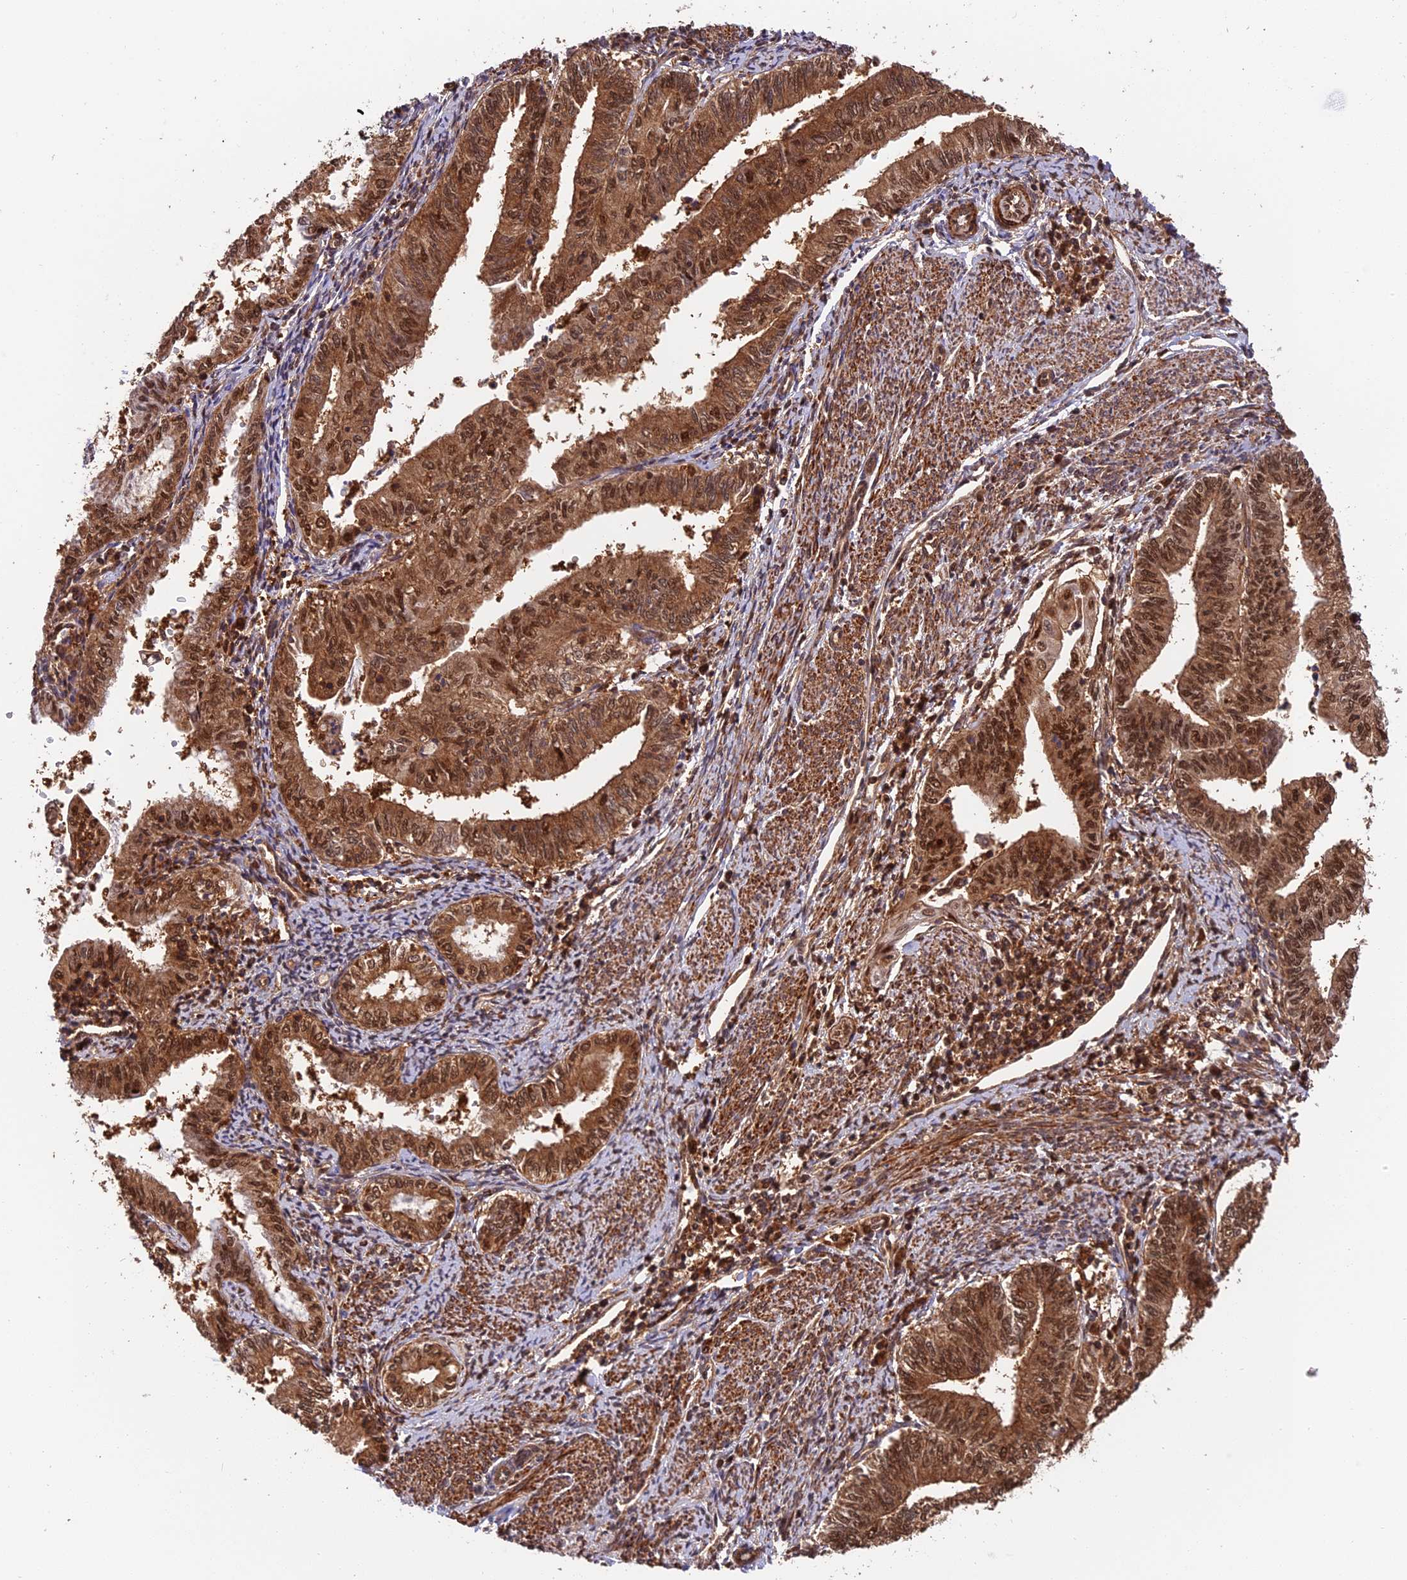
{"staining": {"intensity": "strong", "quantity": ">75%", "location": "cytoplasmic/membranous,nuclear"}, "tissue": "endometrial cancer", "cell_type": "Tumor cells", "image_type": "cancer", "snomed": [{"axis": "morphology", "description": "Adenocarcinoma, NOS"}, {"axis": "topography", "description": "Endometrium"}], "caption": "Tumor cells show high levels of strong cytoplasmic/membranous and nuclear positivity in approximately >75% of cells in human adenocarcinoma (endometrial).", "gene": "PSMB3", "patient": {"sex": "female", "age": 66}}